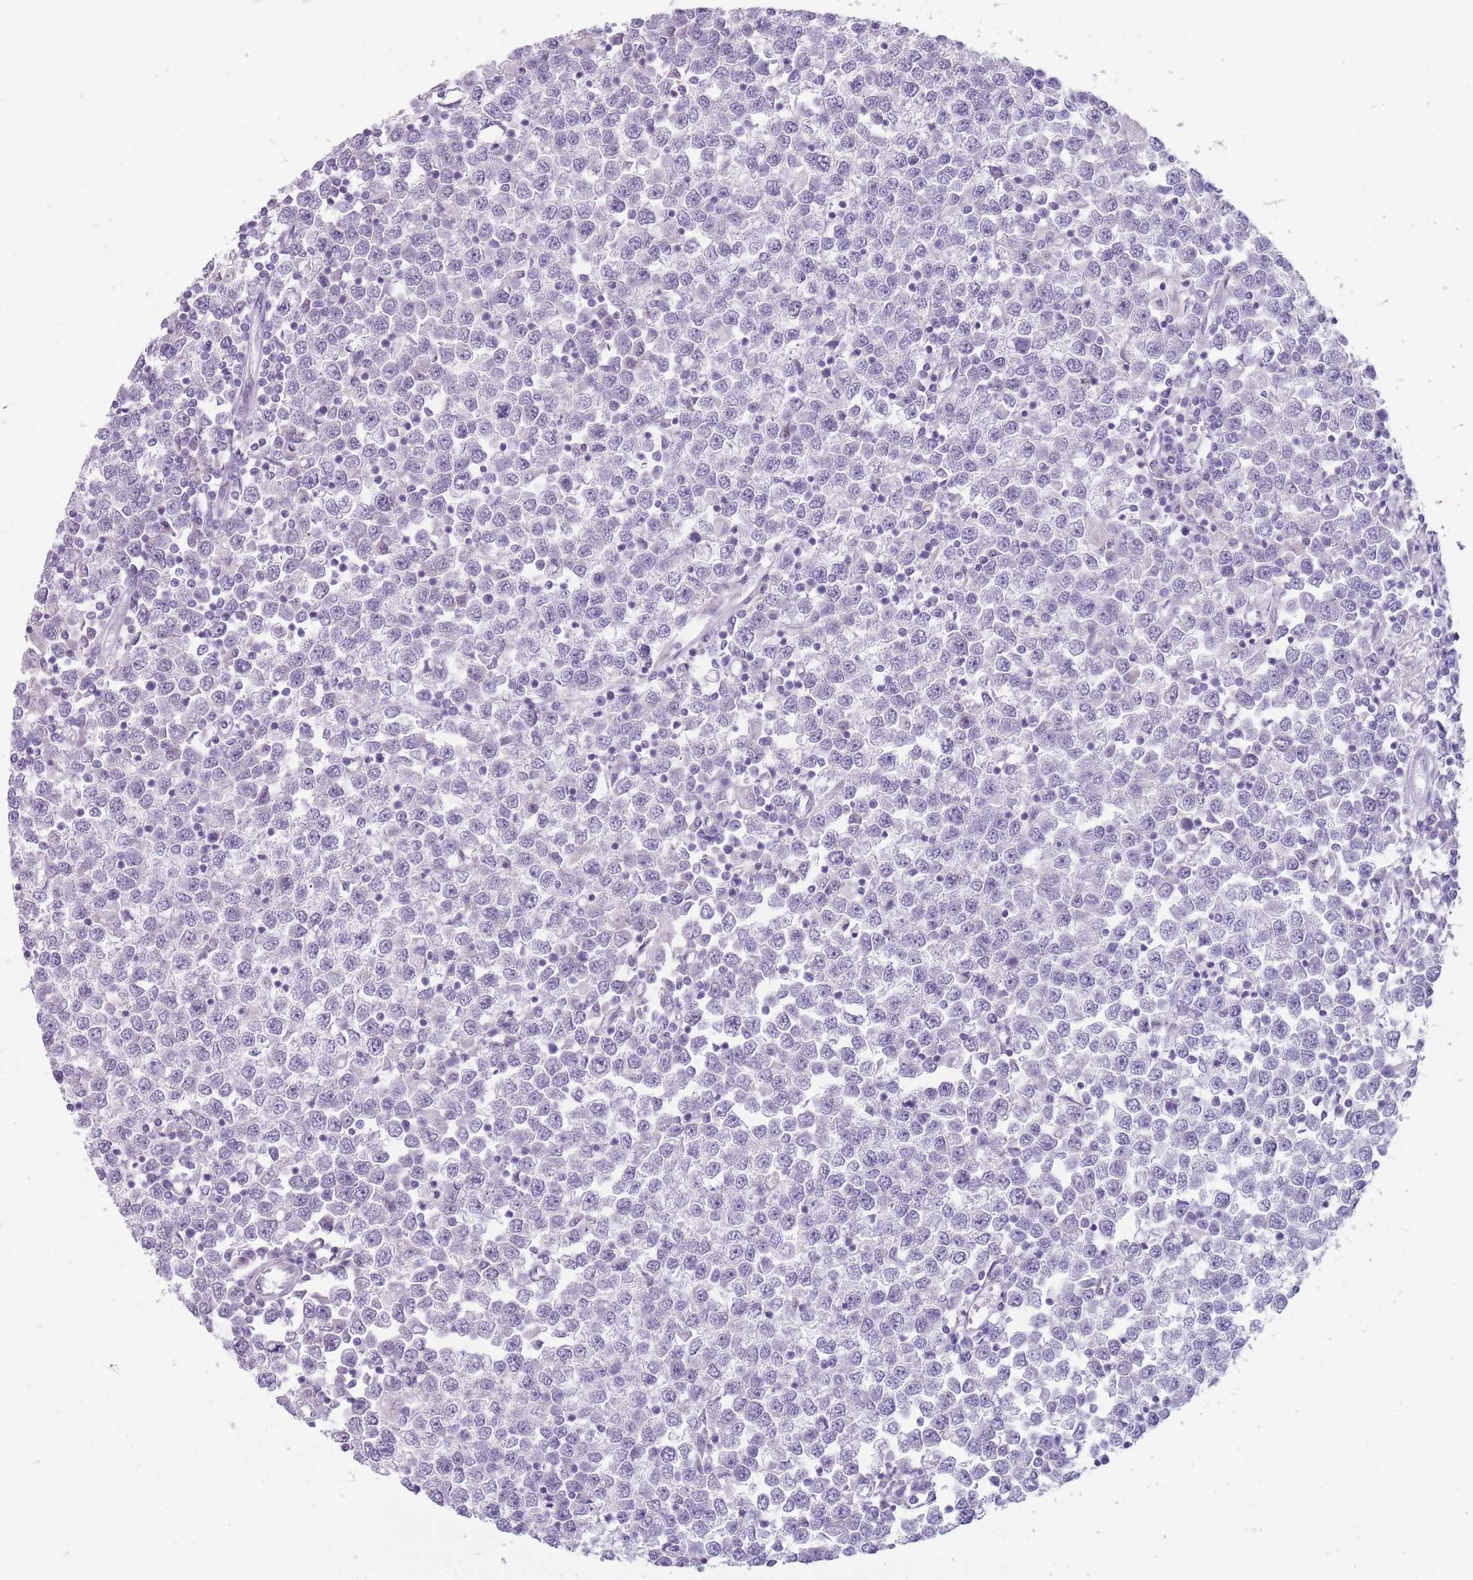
{"staining": {"intensity": "negative", "quantity": "none", "location": "none"}, "tissue": "testis cancer", "cell_type": "Tumor cells", "image_type": "cancer", "snomed": [{"axis": "morphology", "description": "Seminoma, NOS"}, {"axis": "topography", "description": "Testis"}], "caption": "Tumor cells show no significant protein expression in testis cancer (seminoma).", "gene": "ERICH4", "patient": {"sex": "male", "age": 65}}